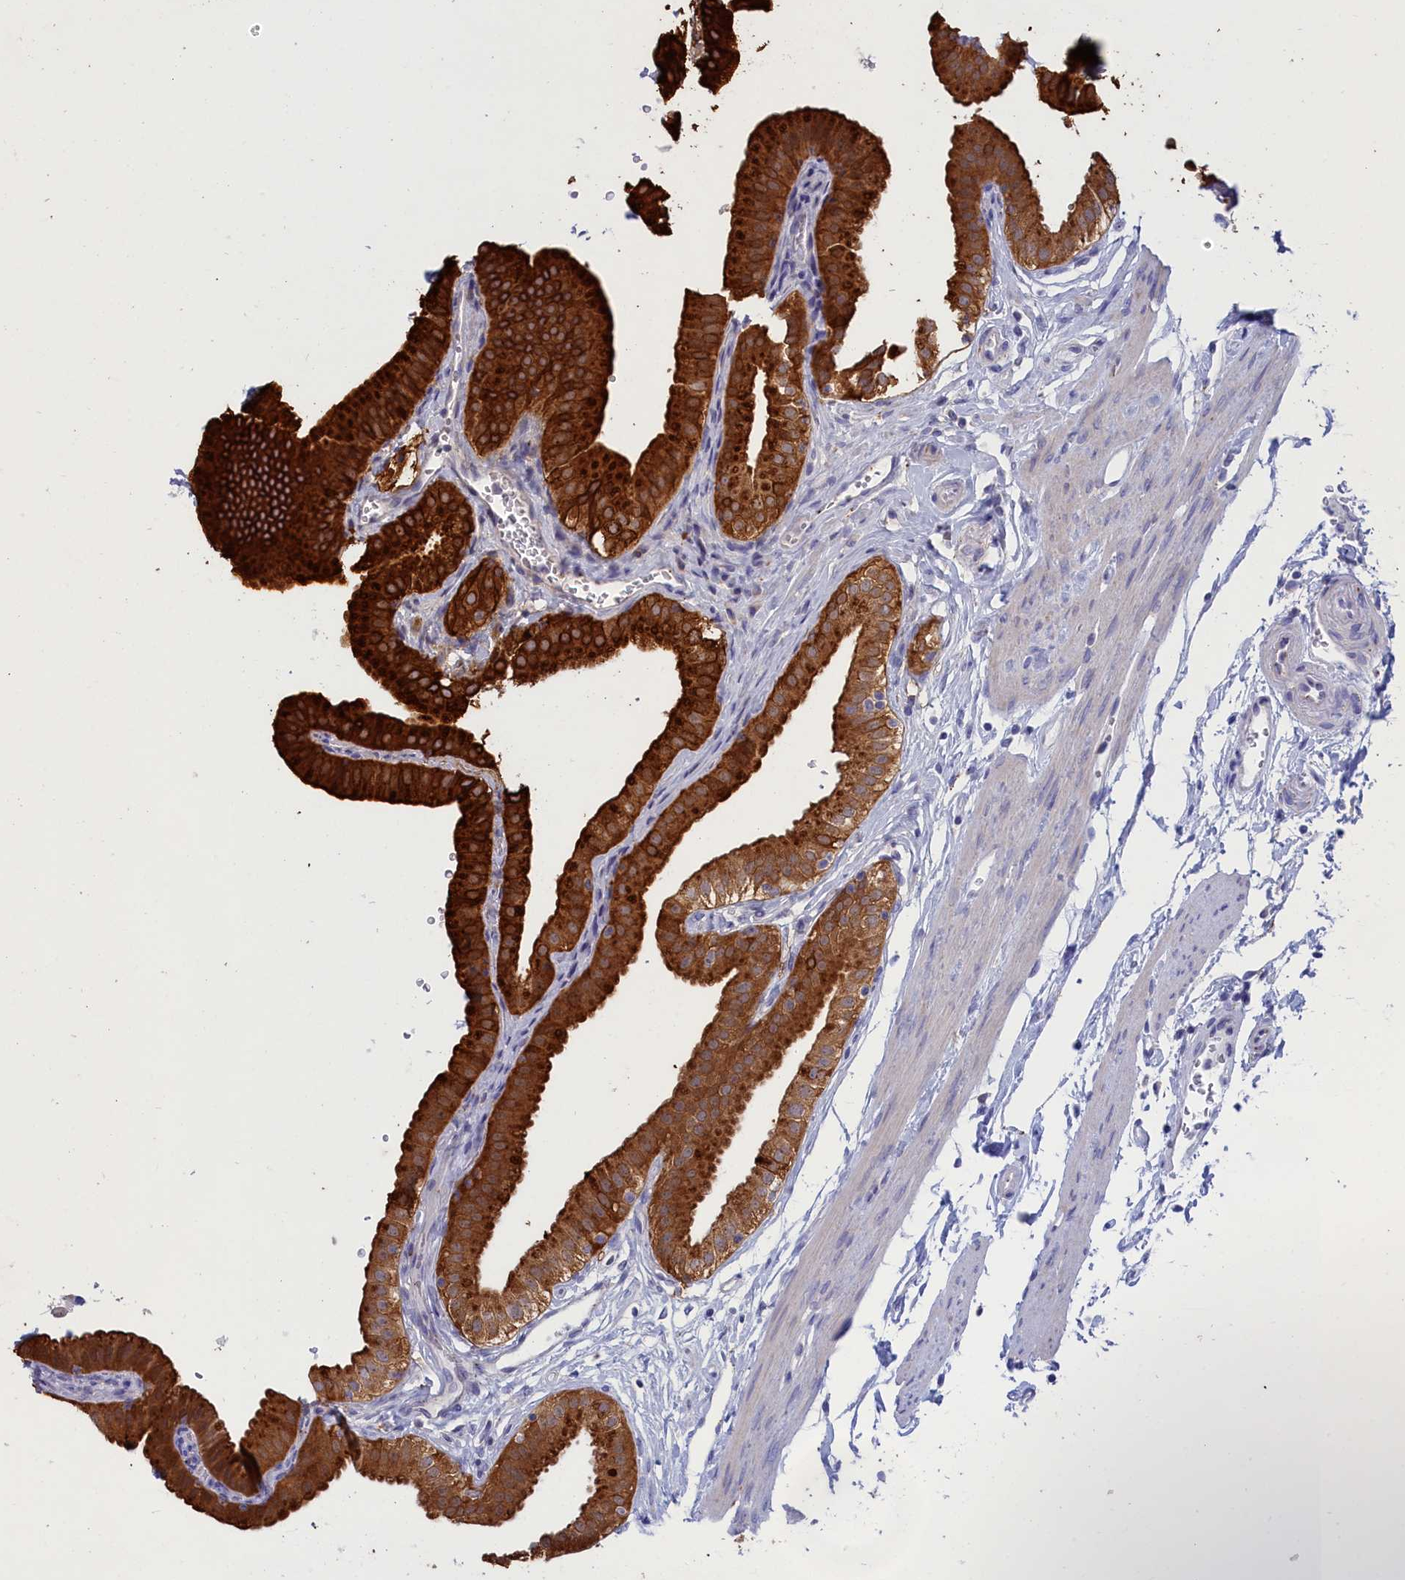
{"staining": {"intensity": "strong", "quantity": ">75%", "location": "cytoplasmic/membranous"}, "tissue": "gallbladder", "cell_type": "Glandular cells", "image_type": "normal", "snomed": [{"axis": "morphology", "description": "Normal tissue, NOS"}, {"axis": "topography", "description": "Gallbladder"}], "caption": "IHC of benign gallbladder reveals high levels of strong cytoplasmic/membranous expression in approximately >75% of glandular cells. (DAB (3,3'-diaminobenzidine) = brown stain, brightfield microscopy at high magnification).", "gene": "WDR6", "patient": {"sex": "female", "age": 61}}